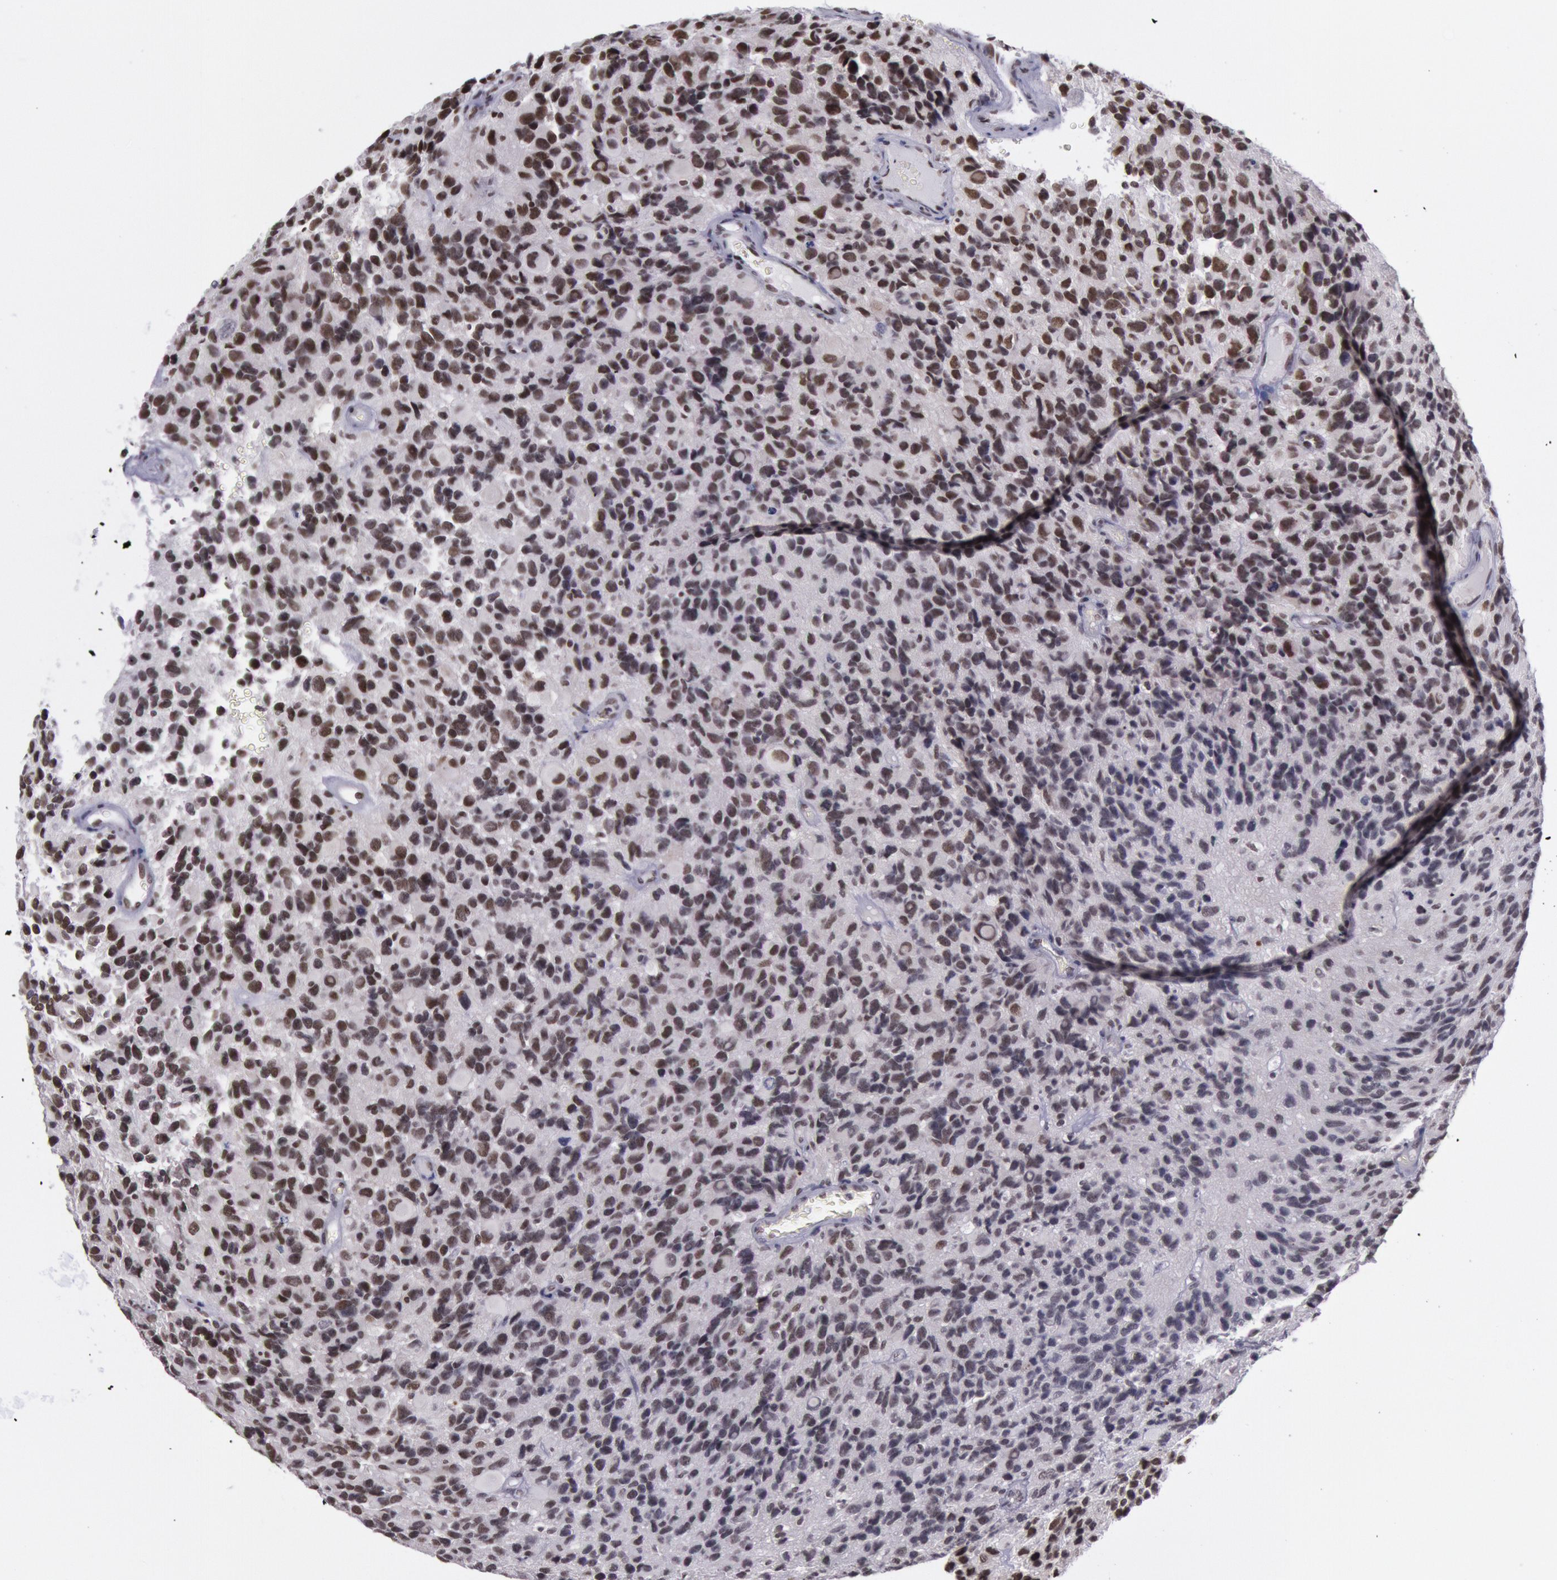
{"staining": {"intensity": "strong", "quantity": ">75%", "location": "nuclear"}, "tissue": "glioma", "cell_type": "Tumor cells", "image_type": "cancer", "snomed": [{"axis": "morphology", "description": "Glioma, malignant, High grade"}, {"axis": "topography", "description": "Brain"}], "caption": "IHC image of human malignant glioma (high-grade) stained for a protein (brown), which displays high levels of strong nuclear staining in about >75% of tumor cells.", "gene": "NKAP", "patient": {"sex": "male", "age": 77}}